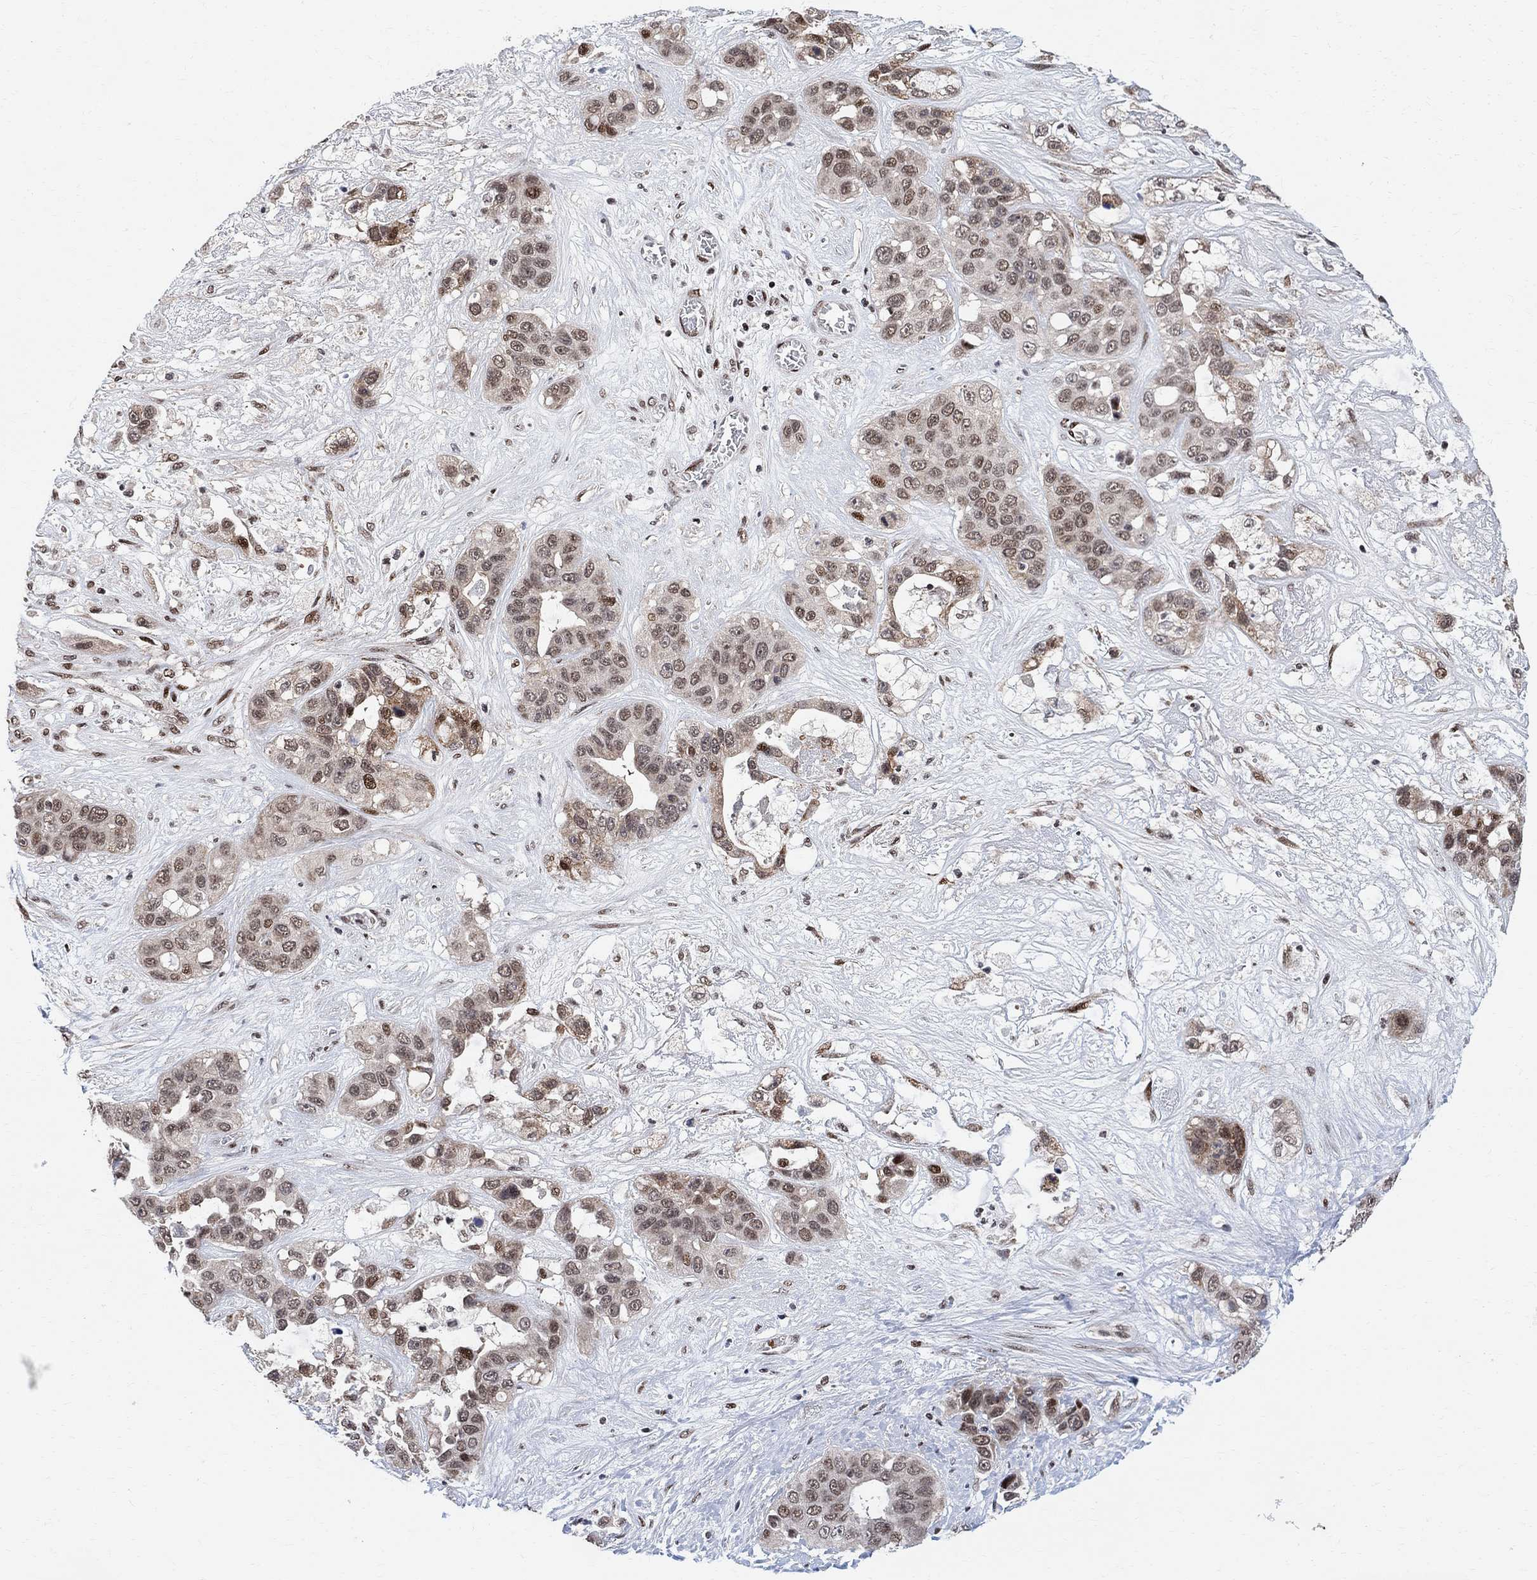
{"staining": {"intensity": "moderate", "quantity": "<25%", "location": "nuclear"}, "tissue": "liver cancer", "cell_type": "Tumor cells", "image_type": "cancer", "snomed": [{"axis": "morphology", "description": "Cholangiocarcinoma"}, {"axis": "topography", "description": "Liver"}], "caption": "Liver cancer stained for a protein (brown) demonstrates moderate nuclear positive positivity in about <25% of tumor cells.", "gene": "E4F1", "patient": {"sex": "female", "age": 52}}